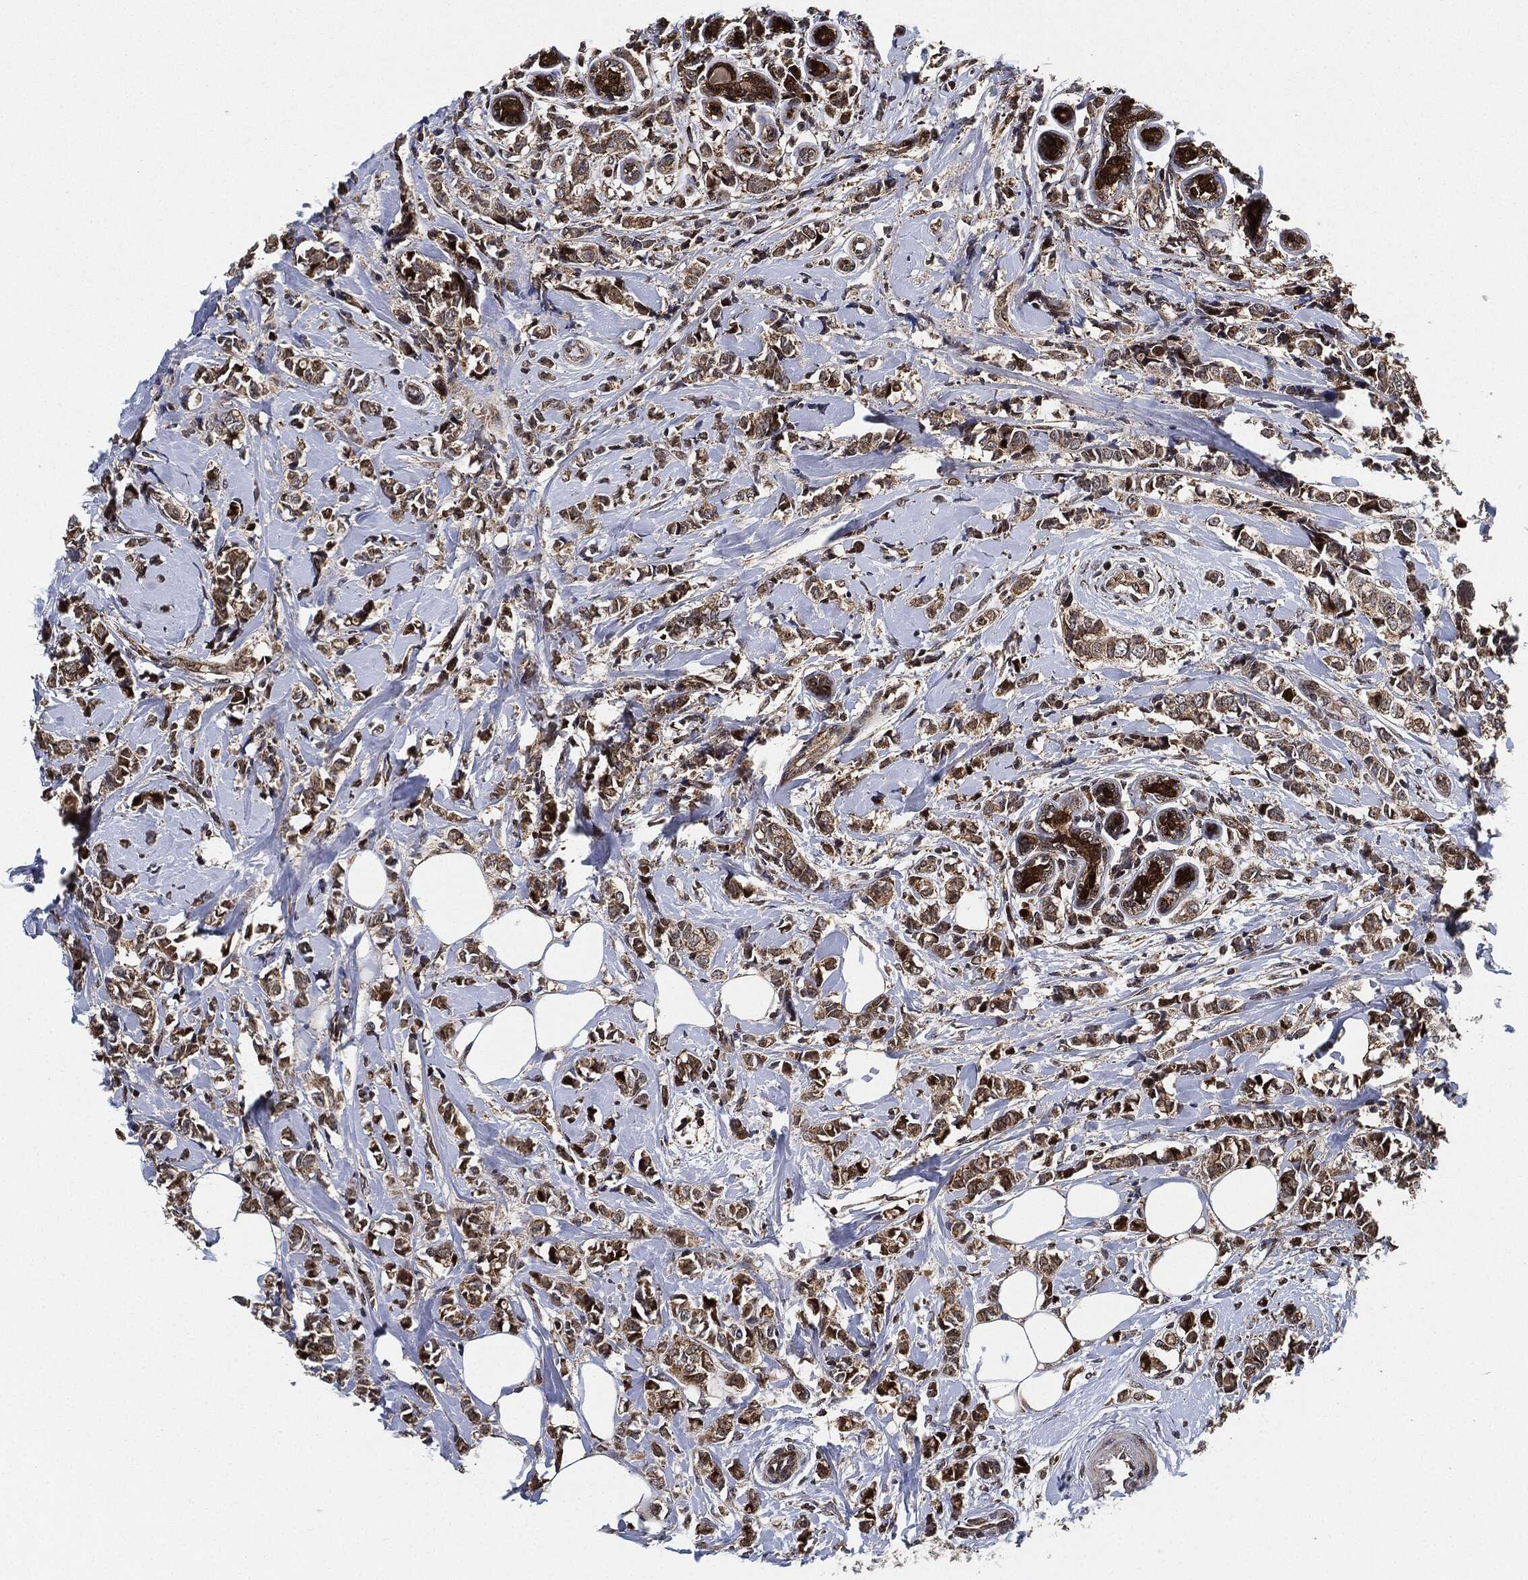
{"staining": {"intensity": "moderate", "quantity": ">75%", "location": "cytoplasmic/membranous"}, "tissue": "breast cancer", "cell_type": "Tumor cells", "image_type": "cancer", "snomed": [{"axis": "morphology", "description": "Normal tissue, NOS"}, {"axis": "morphology", "description": "Duct carcinoma"}, {"axis": "topography", "description": "Breast"}], "caption": "This image reveals IHC staining of human breast cancer (infiltrating ductal carcinoma), with medium moderate cytoplasmic/membranous staining in about >75% of tumor cells.", "gene": "RNASEL", "patient": {"sex": "female", "age": 44}}